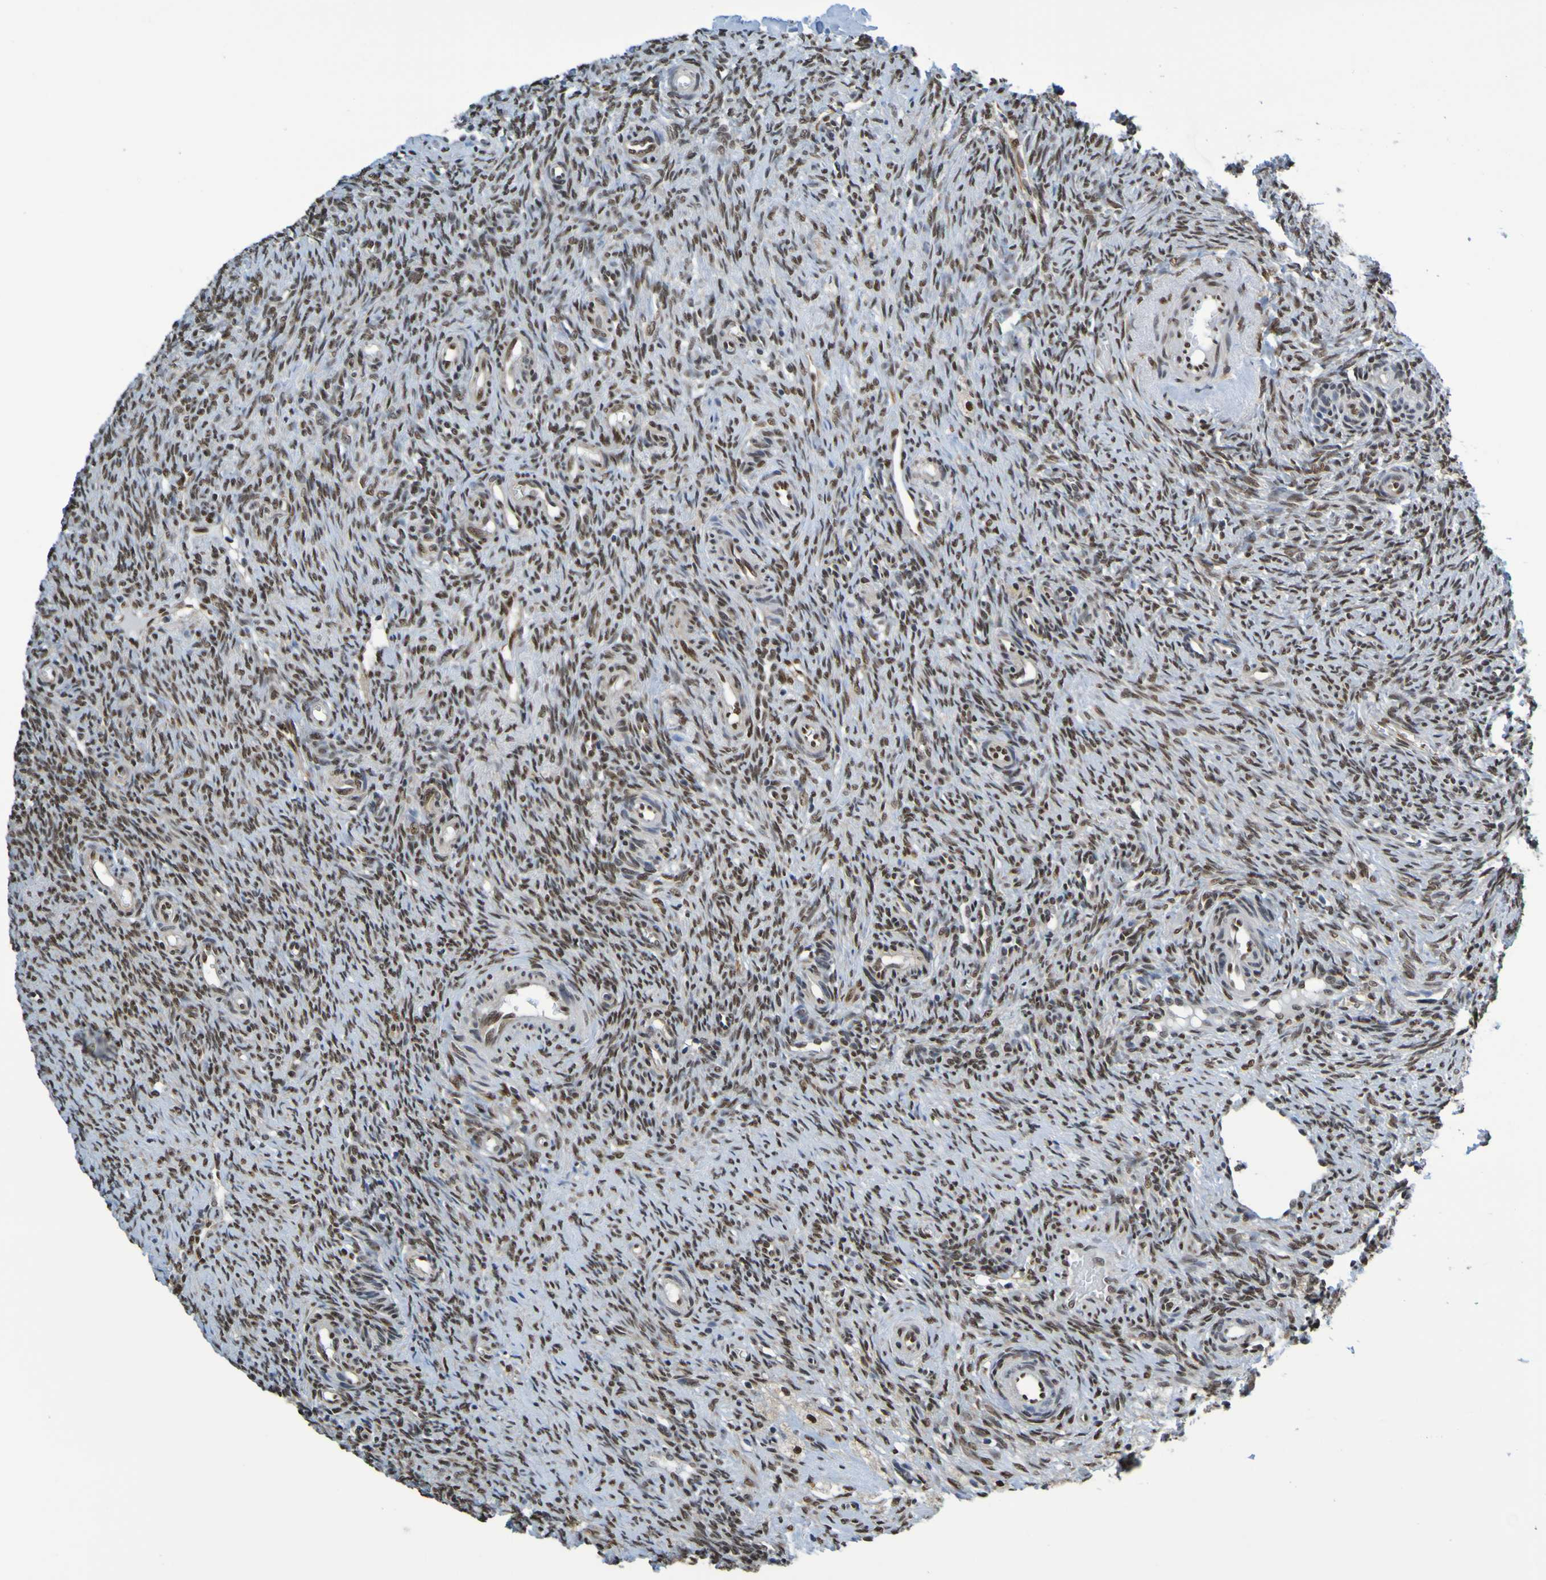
{"staining": {"intensity": "strong", "quantity": ">75%", "location": "nuclear"}, "tissue": "ovary", "cell_type": "Ovarian stroma cells", "image_type": "normal", "snomed": [{"axis": "morphology", "description": "Normal tissue, NOS"}, {"axis": "topography", "description": "Ovary"}], "caption": "Approximately >75% of ovarian stroma cells in benign human ovary exhibit strong nuclear protein positivity as visualized by brown immunohistochemical staining.", "gene": "HDAC2", "patient": {"sex": "female", "age": 41}}